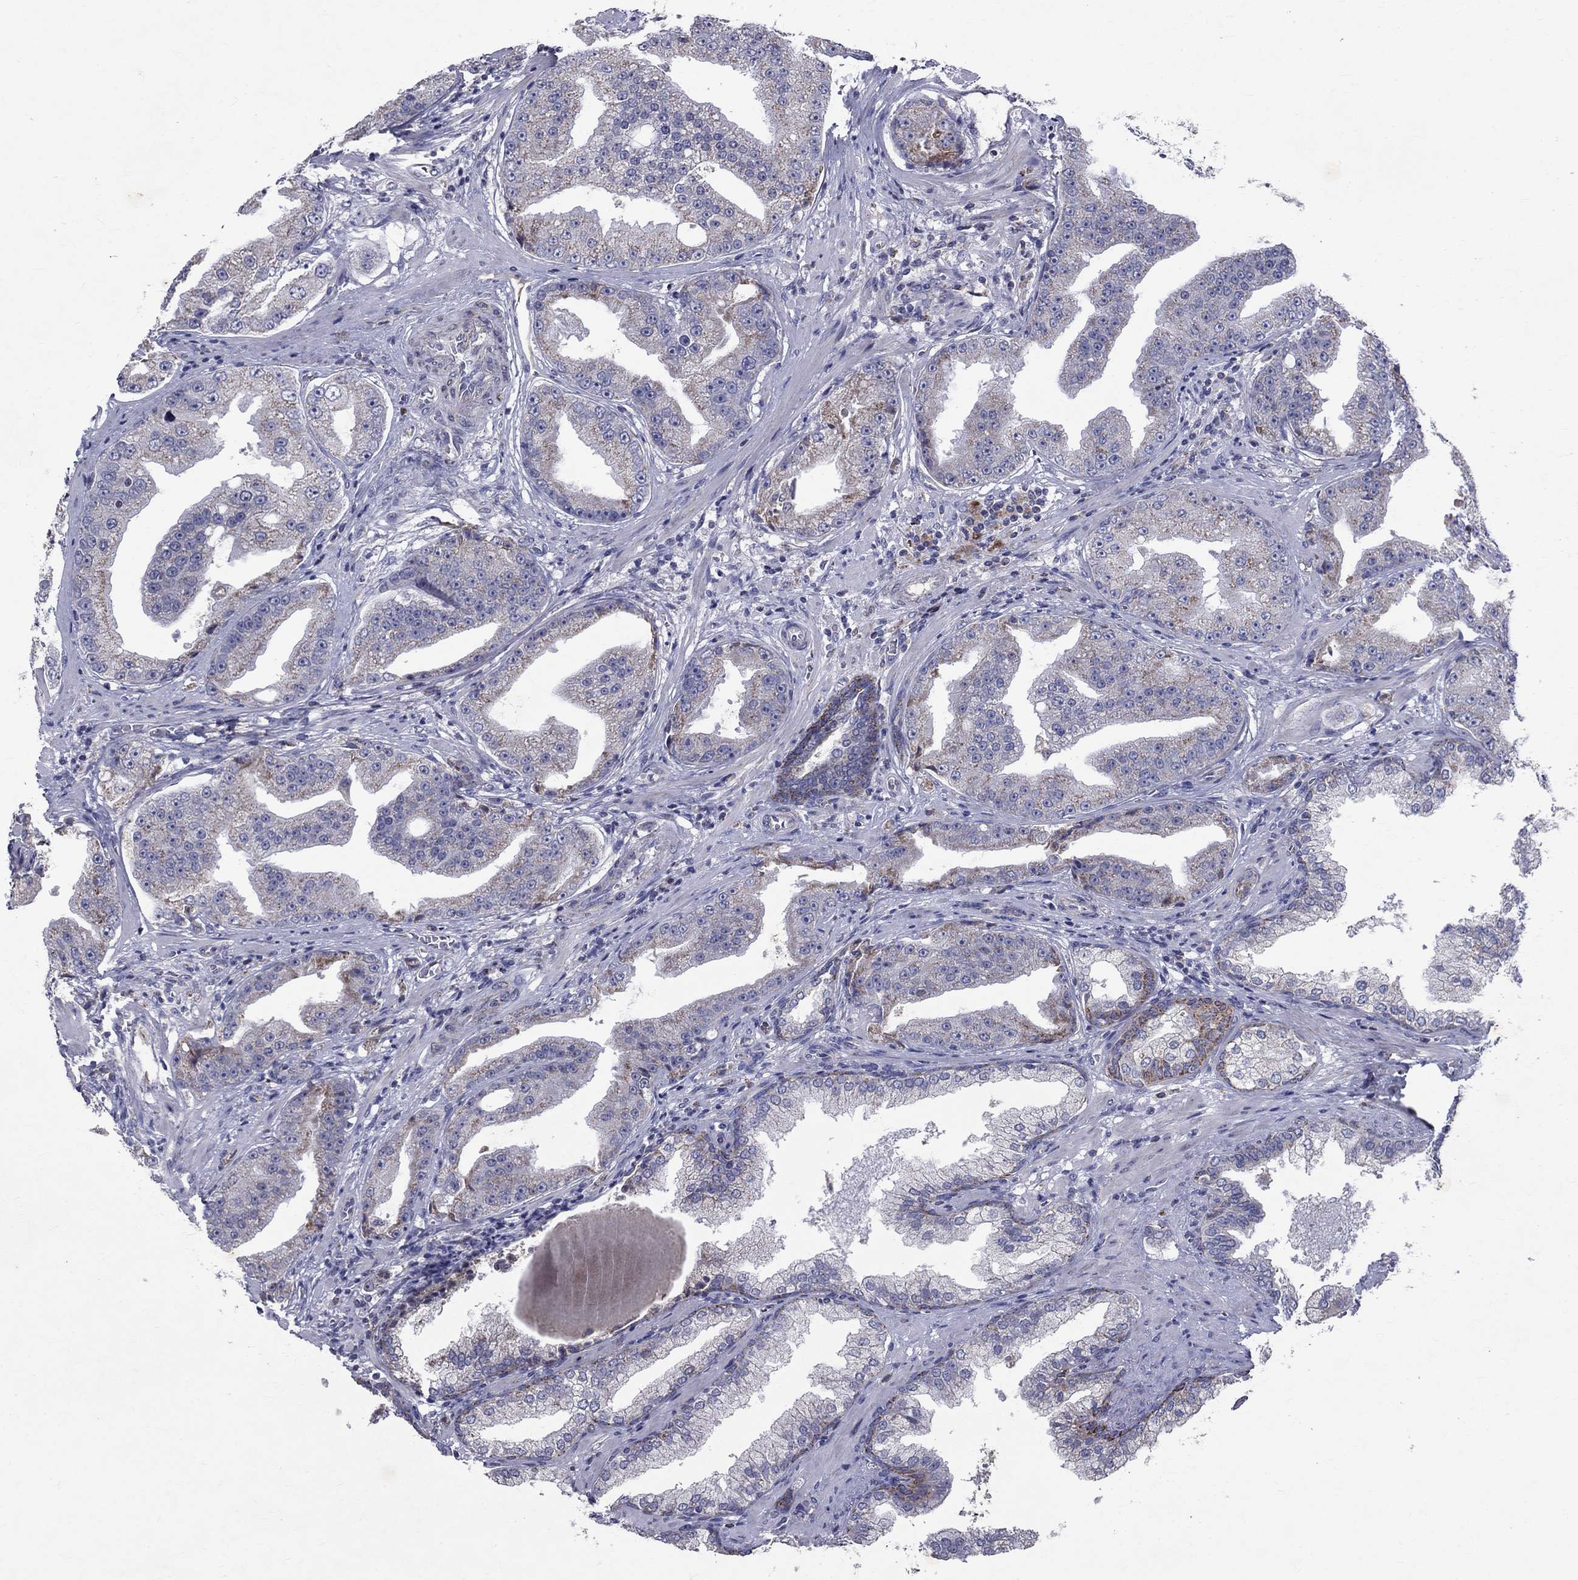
{"staining": {"intensity": "moderate", "quantity": "<25%", "location": "cytoplasmic/membranous"}, "tissue": "prostate cancer", "cell_type": "Tumor cells", "image_type": "cancer", "snomed": [{"axis": "morphology", "description": "Adenocarcinoma, Low grade"}, {"axis": "topography", "description": "Prostate"}], "caption": "Protein staining reveals moderate cytoplasmic/membranous staining in about <25% of tumor cells in low-grade adenocarcinoma (prostate). (IHC, brightfield microscopy, high magnification).", "gene": "SLC4A10", "patient": {"sex": "male", "age": 62}}